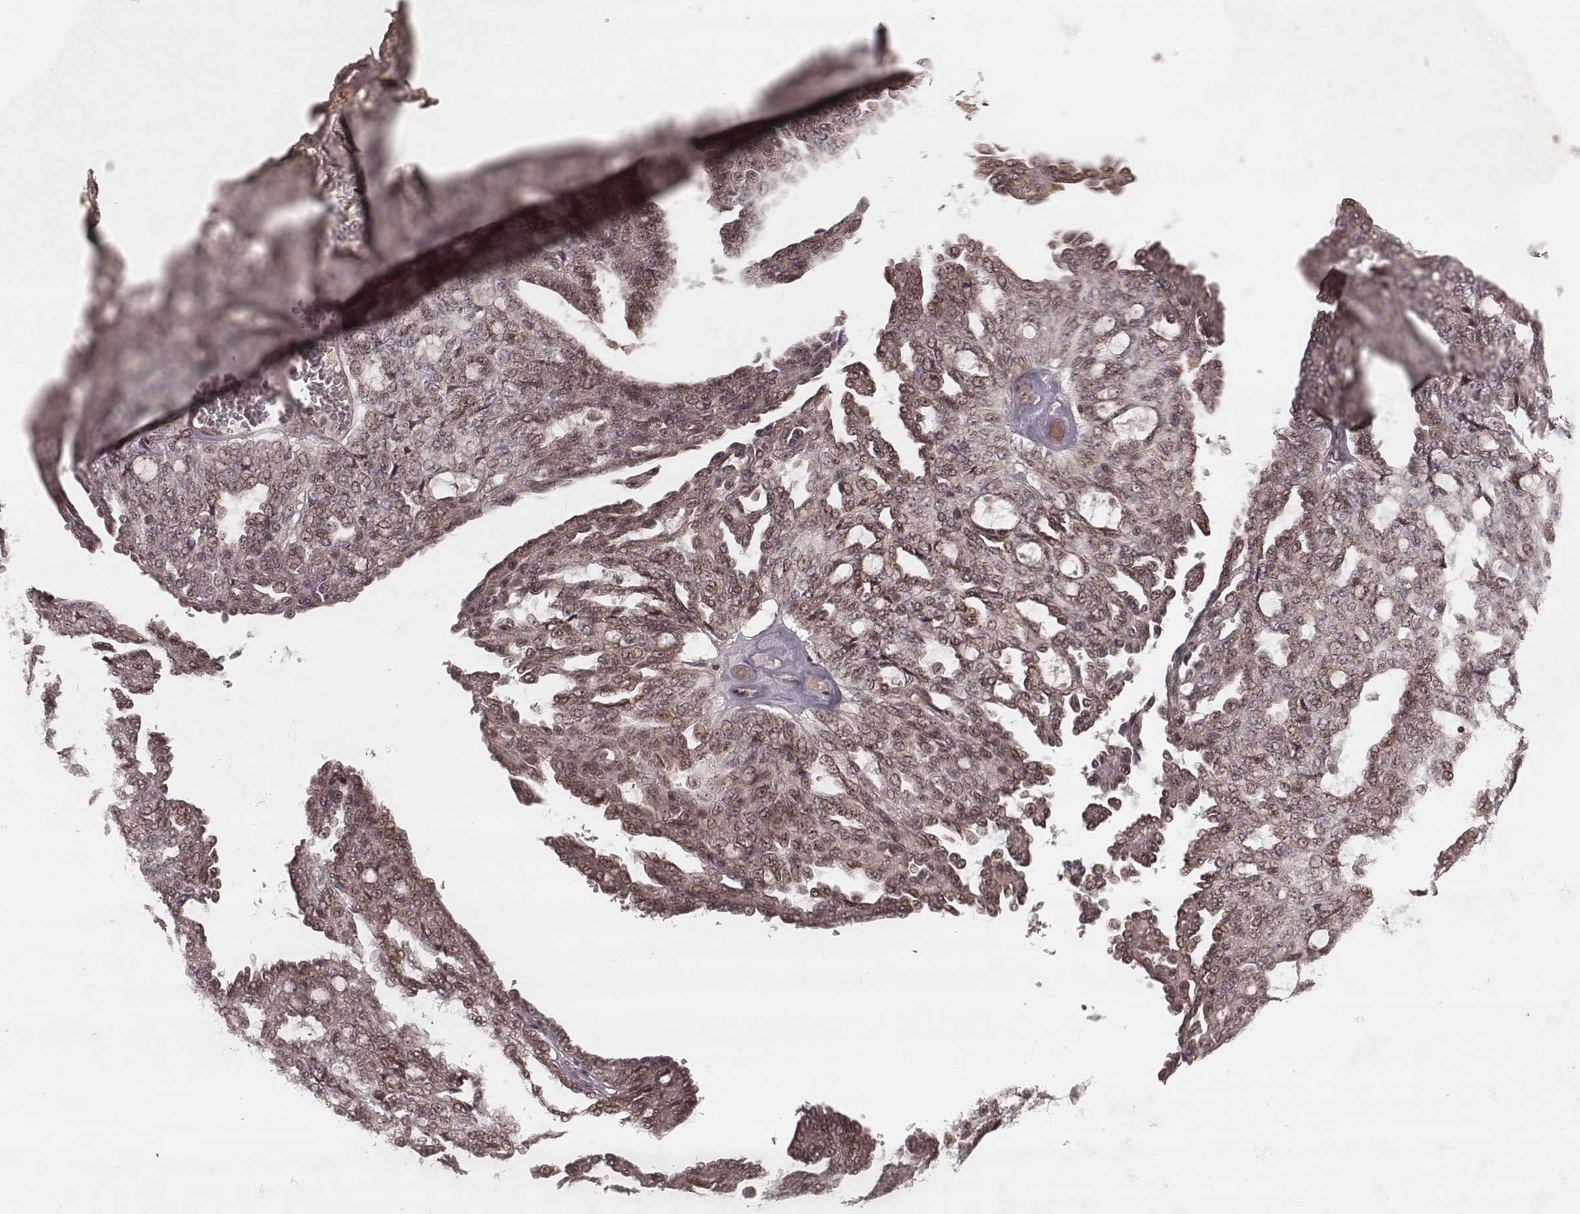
{"staining": {"intensity": "weak", "quantity": ">75%", "location": "cytoplasmic/membranous"}, "tissue": "ovarian cancer", "cell_type": "Tumor cells", "image_type": "cancer", "snomed": [{"axis": "morphology", "description": "Cystadenocarcinoma, serous, NOS"}, {"axis": "topography", "description": "Ovary"}], "caption": "High-magnification brightfield microscopy of ovarian cancer (serous cystadenocarcinoma) stained with DAB (brown) and counterstained with hematoxylin (blue). tumor cells exhibit weak cytoplasmic/membranous staining is identified in approximately>75% of cells. Immunohistochemistry (ihc) stains the protein in brown and the nuclei are stained blue.", "gene": "MYO19", "patient": {"sex": "female", "age": 71}}